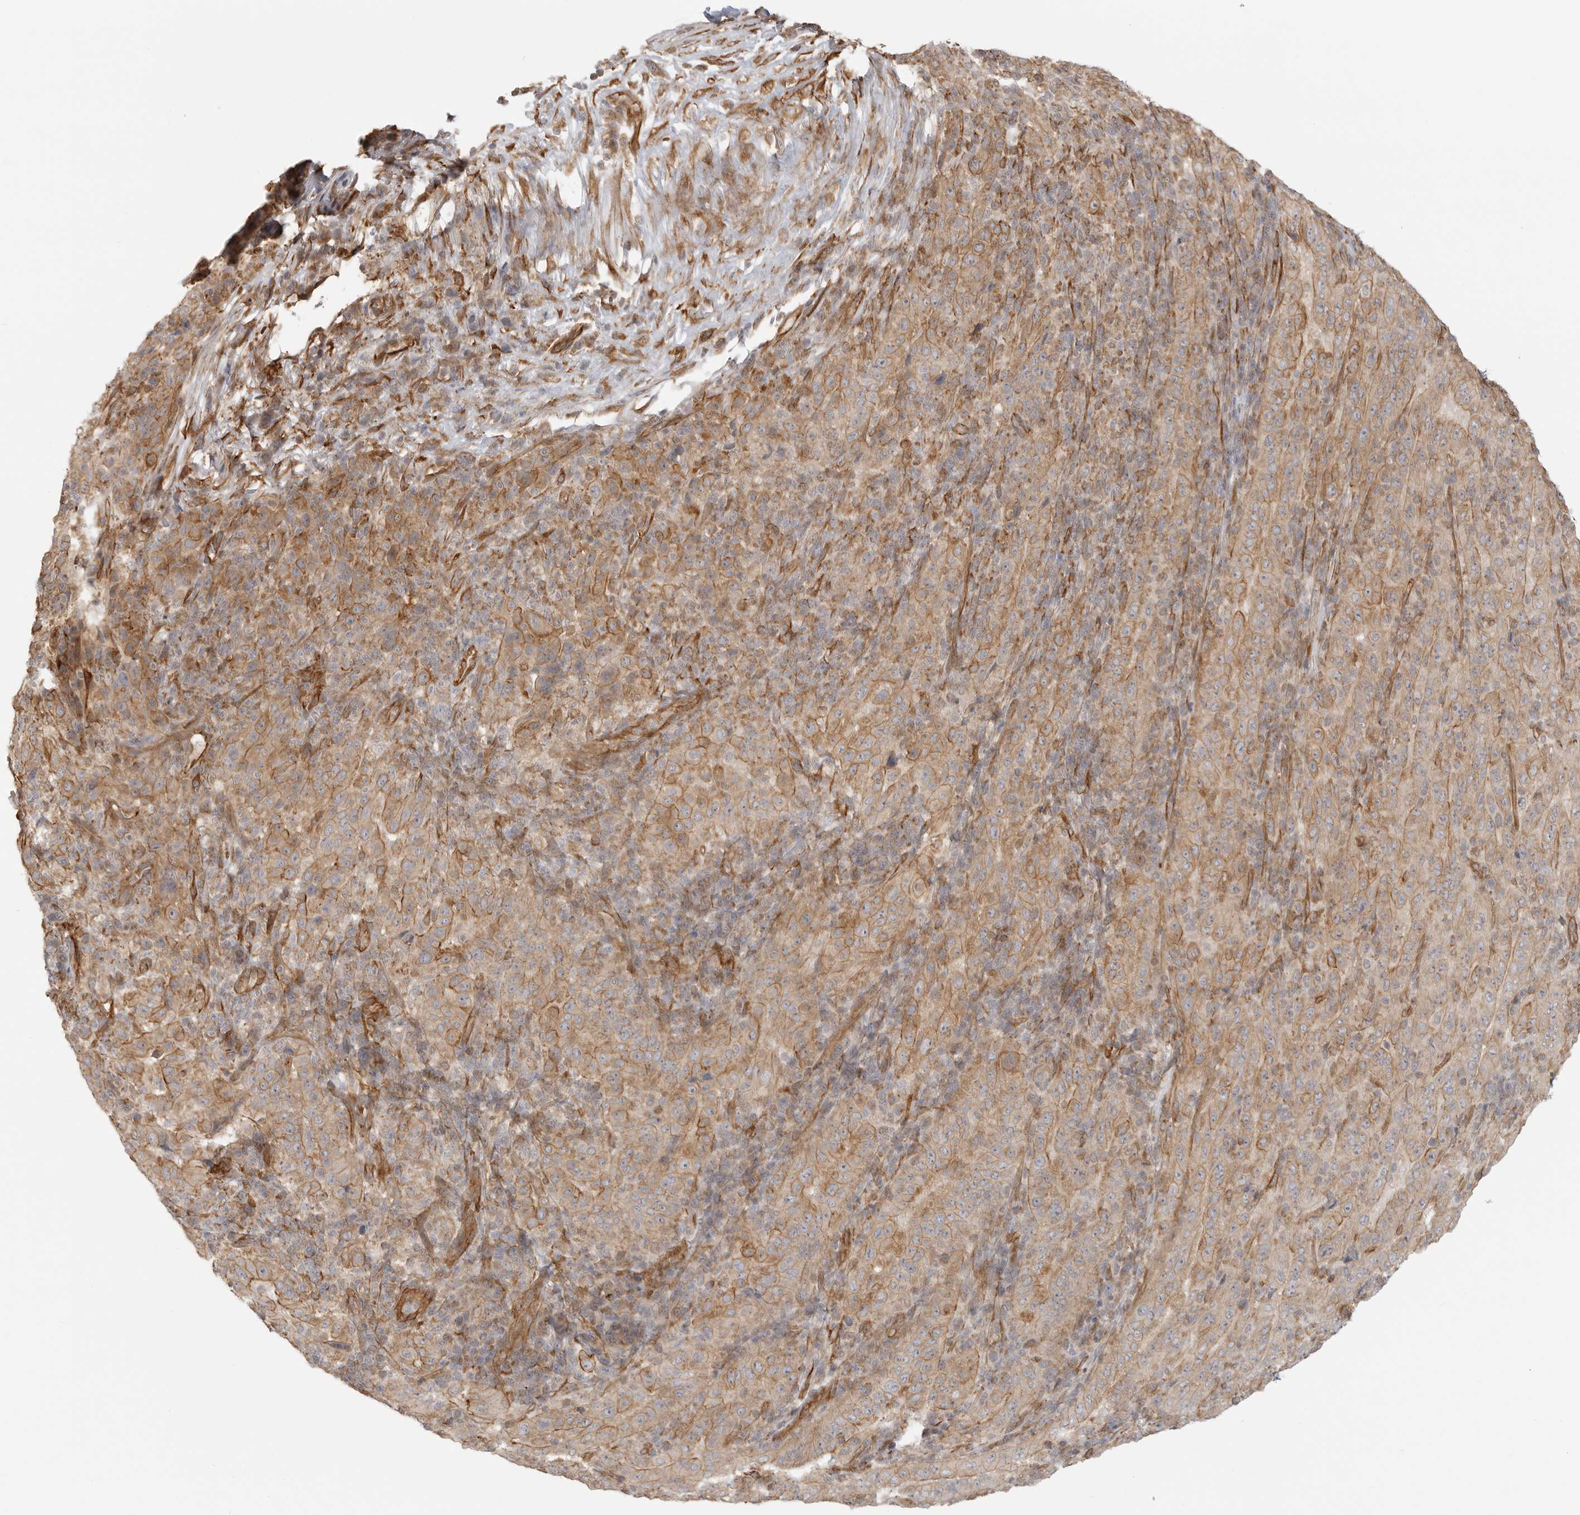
{"staining": {"intensity": "moderate", "quantity": ">75%", "location": "cytoplasmic/membranous"}, "tissue": "pancreatic cancer", "cell_type": "Tumor cells", "image_type": "cancer", "snomed": [{"axis": "morphology", "description": "Adenocarcinoma, NOS"}, {"axis": "topography", "description": "Pancreas"}], "caption": "Immunohistochemical staining of human adenocarcinoma (pancreatic) reveals moderate cytoplasmic/membranous protein expression in approximately >75% of tumor cells. The protein of interest is shown in brown color, while the nuclei are stained blue.", "gene": "ATOH7", "patient": {"sex": "male", "age": 63}}